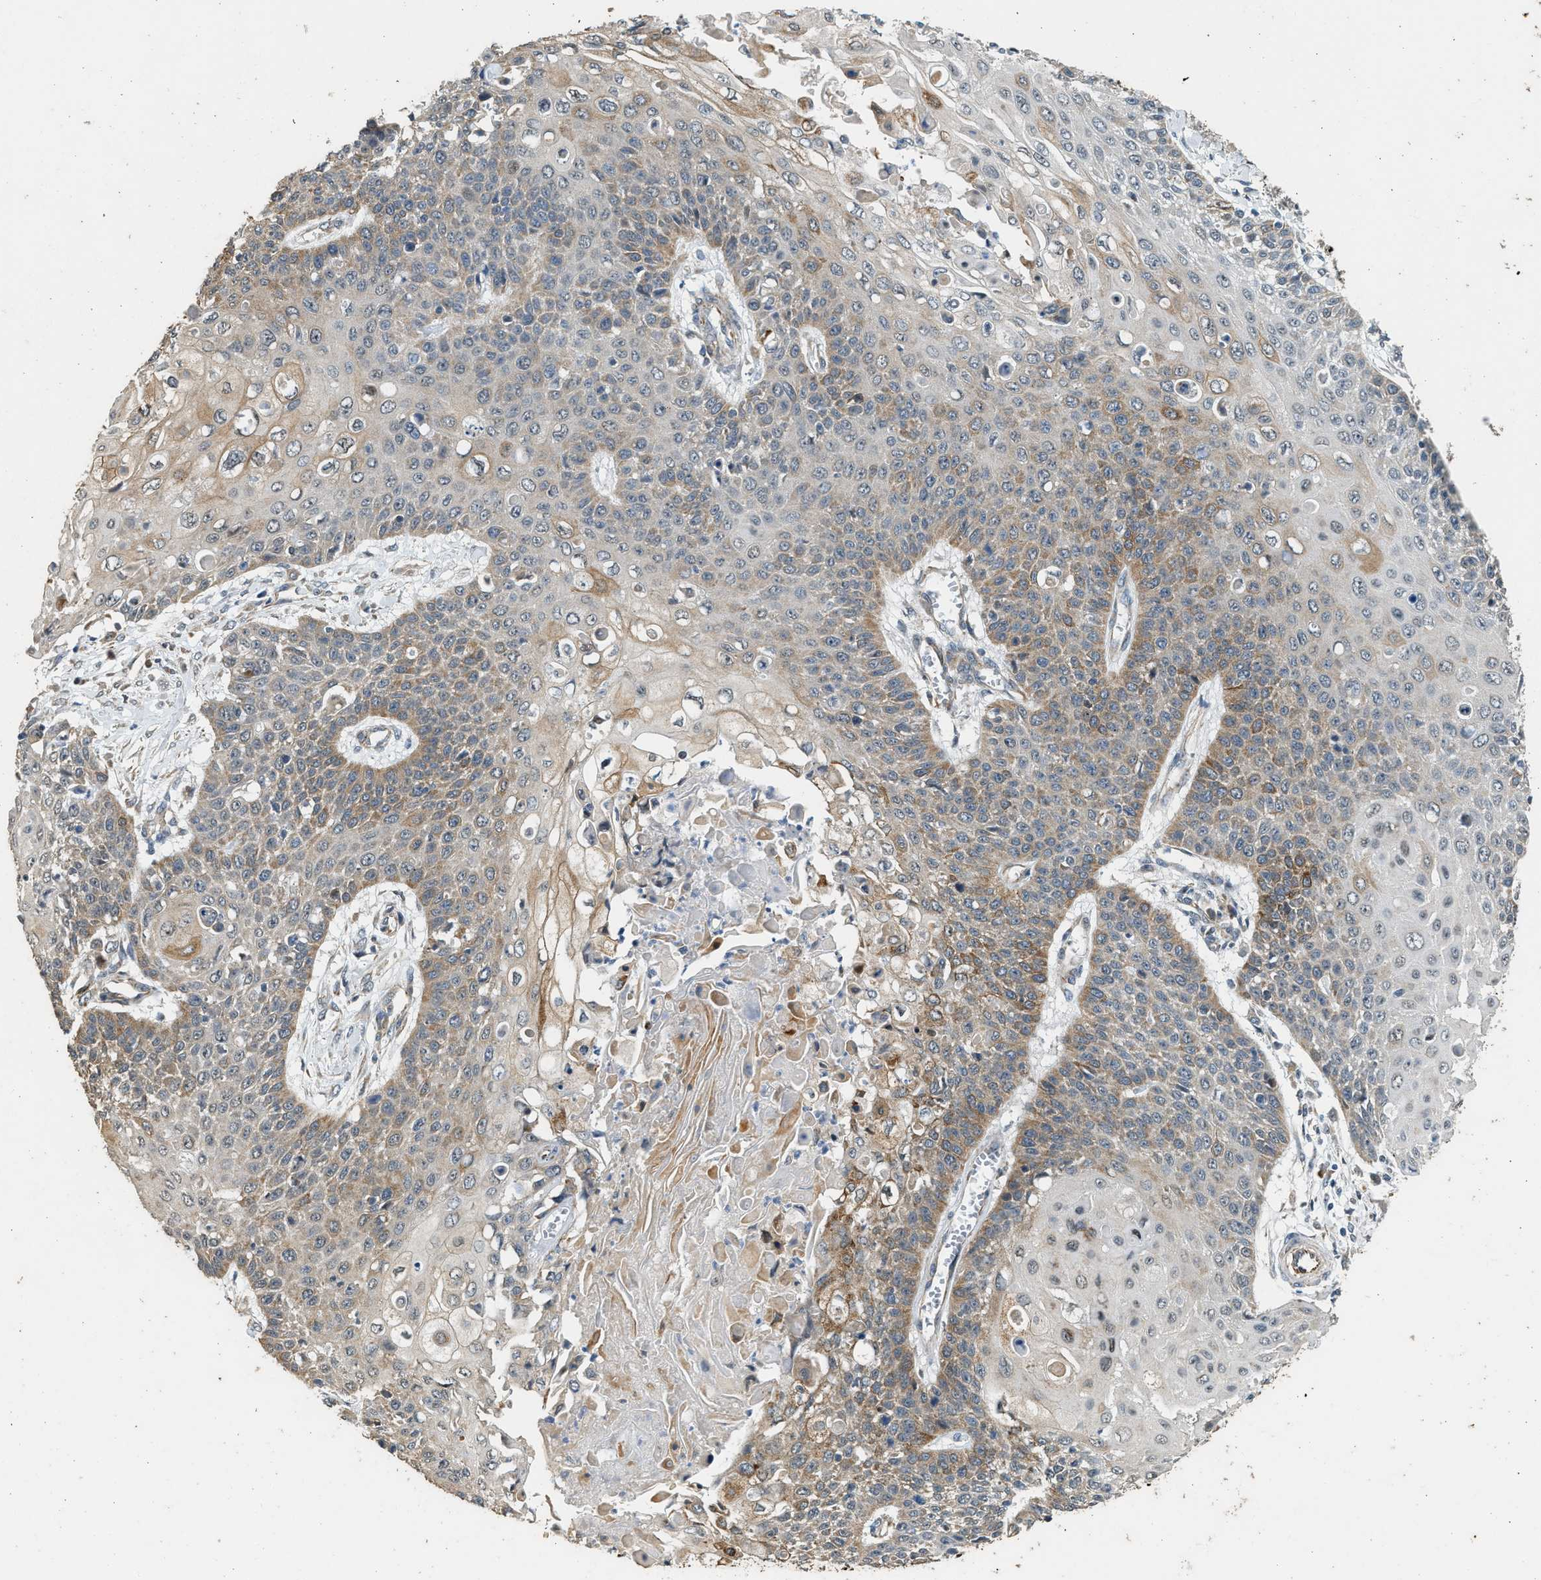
{"staining": {"intensity": "weak", "quantity": "25%-75%", "location": "cytoplasmic/membranous"}, "tissue": "cervical cancer", "cell_type": "Tumor cells", "image_type": "cancer", "snomed": [{"axis": "morphology", "description": "Squamous cell carcinoma, NOS"}, {"axis": "topography", "description": "Cervix"}], "caption": "Immunohistochemical staining of human squamous cell carcinoma (cervical) demonstrates weak cytoplasmic/membranous protein staining in approximately 25%-75% of tumor cells.", "gene": "PCLO", "patient": {"sex": "female", "age": 39}}